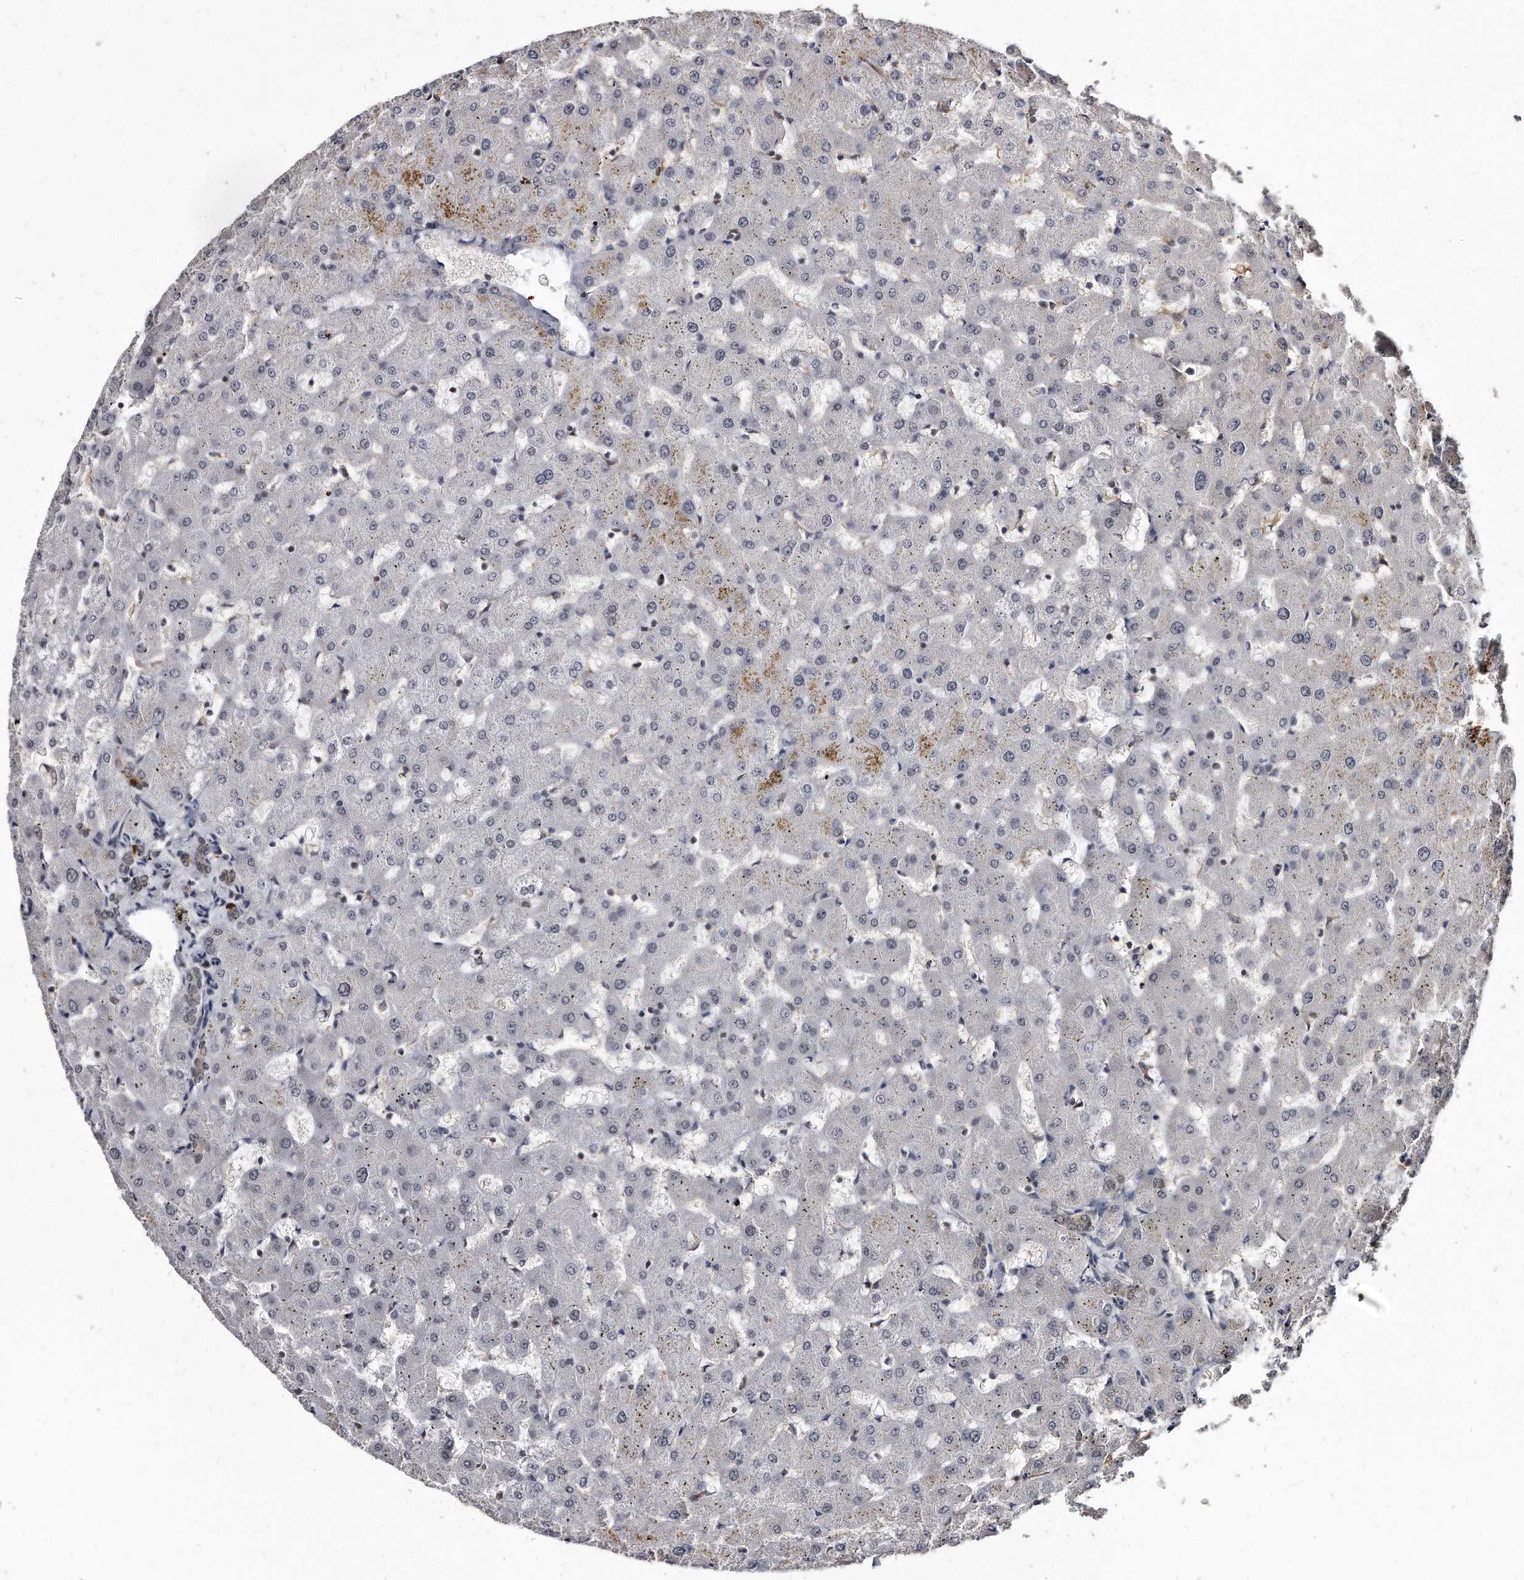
{"staining": {"intensity": "negative", "quantity": "none", "location": "none"}, "tissue": "liver", "cell_type": "Cholangiocytes", "image_type": "normal", "snomed": [{"axis": "morphology", "description": "Normal tissue, NOS"}, {"axis": "topography", "description": "Liver"}], "caption": "High magnification brightfield microscopy of normal liver stained with DAB (3,3'-diaminobenzidine) (brown) and counterstained with hematoxylin (blue): cholangiocytes show no significant staining. (DAB immunohistochemistry, high magnification).", "gene": "KLHDC3", "patient": {"sex": "female", "age": 63}}